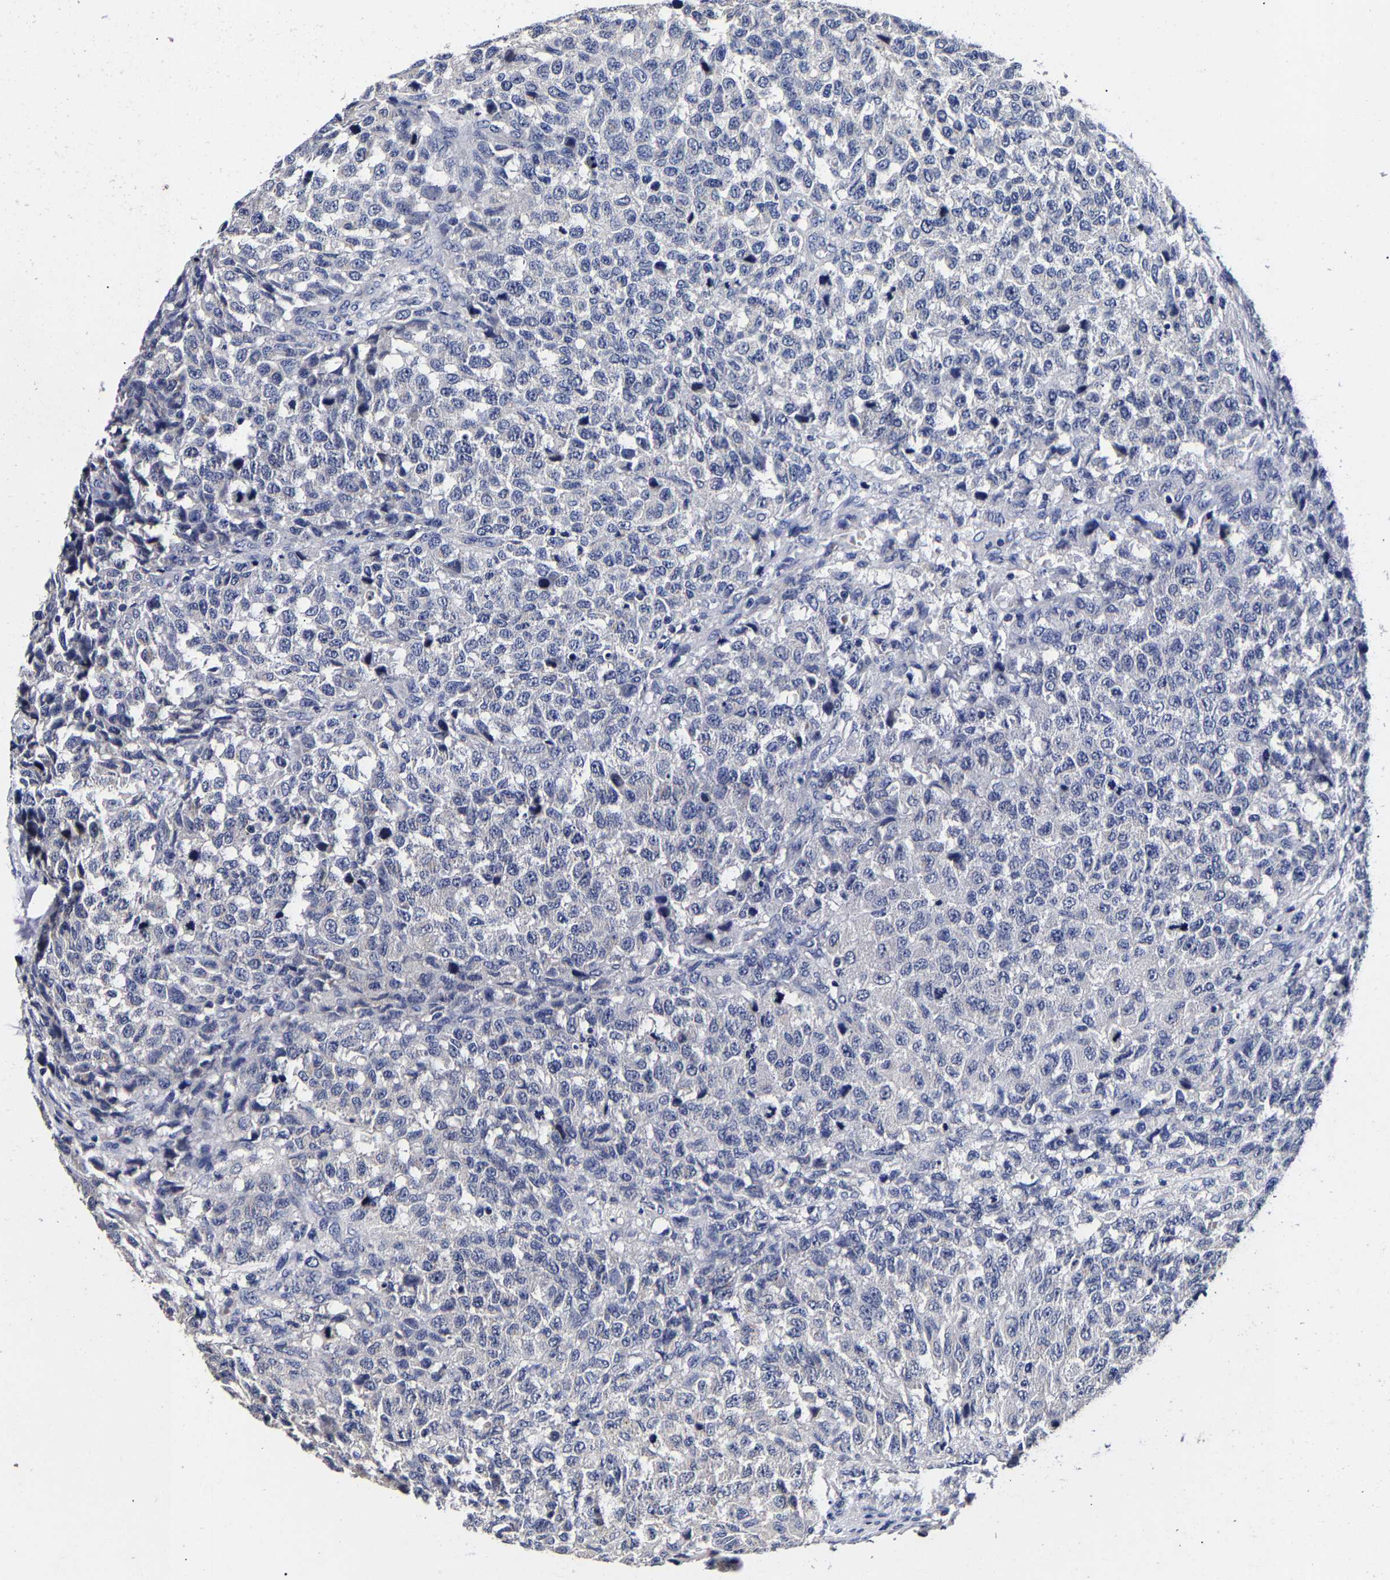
{"staining": {"intensity": "negative", "quantity": "none", "location": "none"}, "tissue": "testis cancer", "cell_type": "Tumor cells", "image_type": "cancer", "snomed": [{"axis": "morphology", "description": "Seminoma, NOS"}, {"axis": "topography", "description": "Testis"}], "caption": "Immunohistochemical staining of testis cancer (seminoma) shows no significant staining in tumor cells. (DAB immunohistochemistry (IHC) visualized using brightfield microscopy, high magnification).", "gene": "AKAP4", "patient": {"sex": "male", "age": 59}}